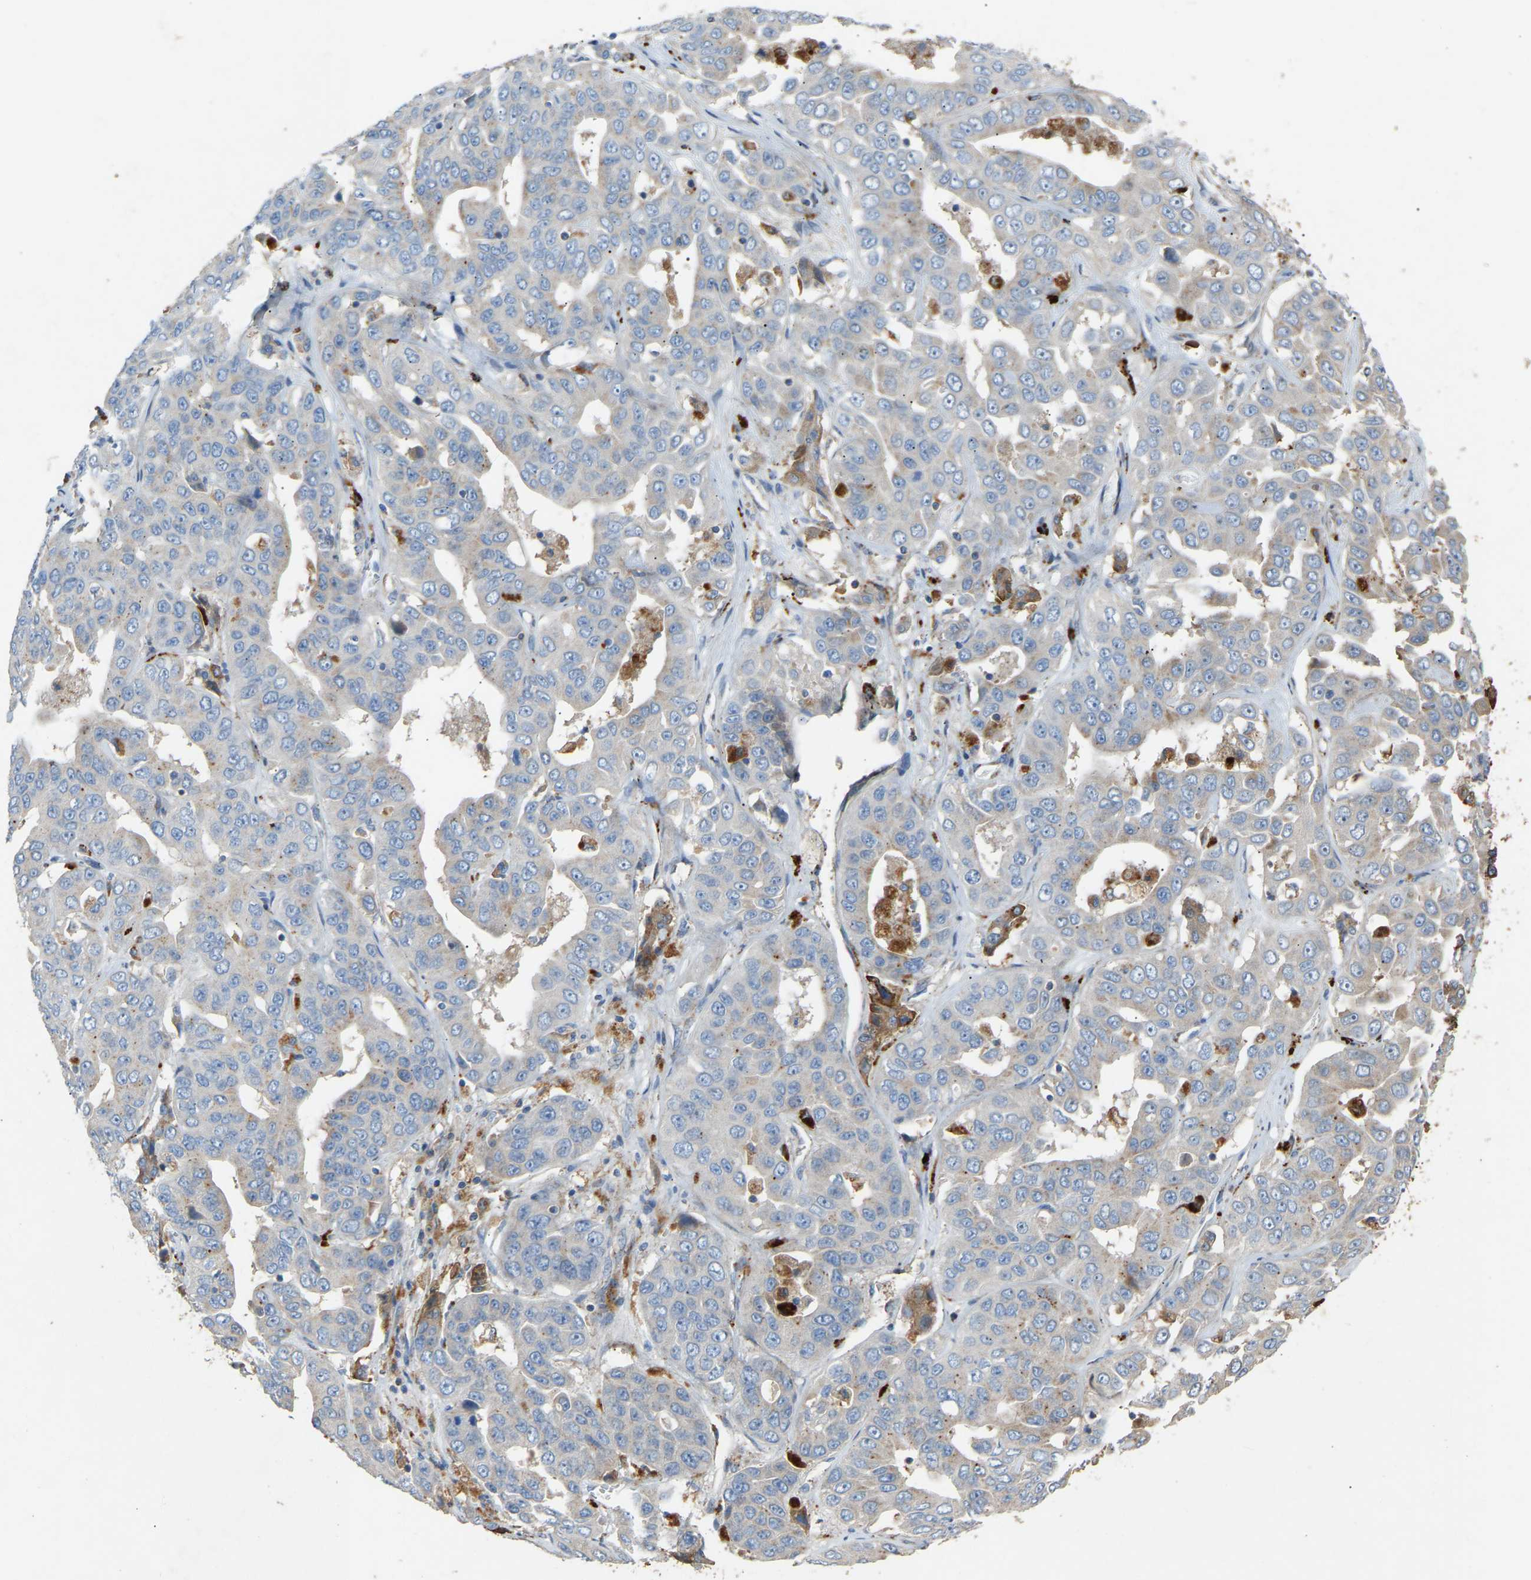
{"staining": {"intensity": "negative", "quantity": "none", "location": "none"}, "tissue": "liver cancer", "cell_type": "Tumor cells", "image_type": "cancer", "snomed": [{"axis": "morphology", "description": "Cholangiocarcinoma"}, {"axis": "topography", "description": "Liver"}], "caption": "There is no significant positivity in tumor cells of liver cancer.", "gene": "RGP1", "patient": {"sex": "female", "age": 52}}